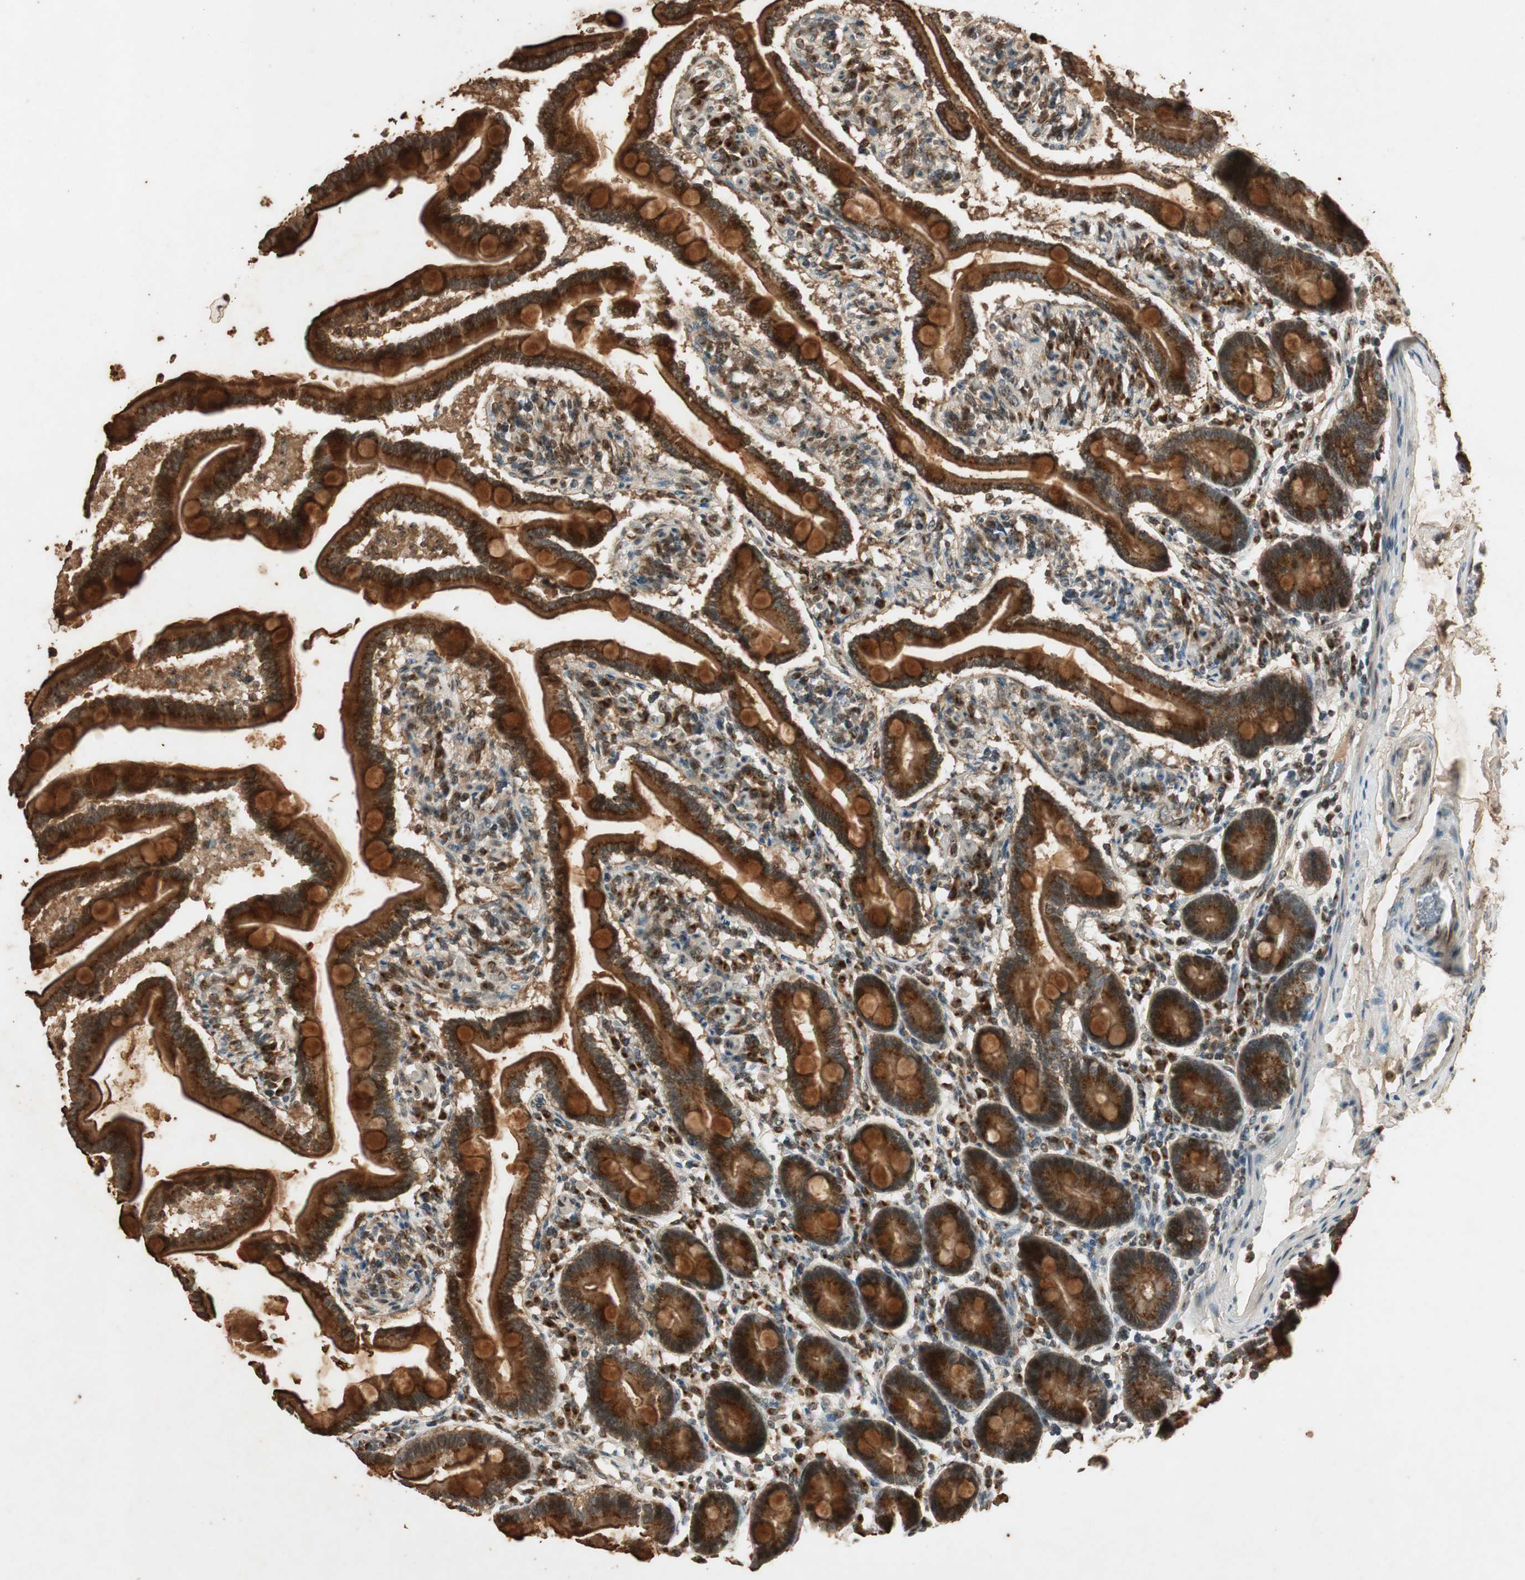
{"staining": {"intensity": "moderate", "quantity": ">75%", "location": "cytoplasmic/membranous"}, "tissue": "duodenum", "cell_type": "Glandular cells", "image_type": "normal", "snomed": [{"axis": "morphology", "description": "Normal tissue, NOS"}, {"axis": "topography", "description": "Duodenum"}], "caption": "Immunohistochemical staining of benign duodenum shows moderate cytoplasmic/membranous protein positivity in about >75% of glandular cells.", "gene": "NEO1", "patient": {"sex": "male", "age": 54}}